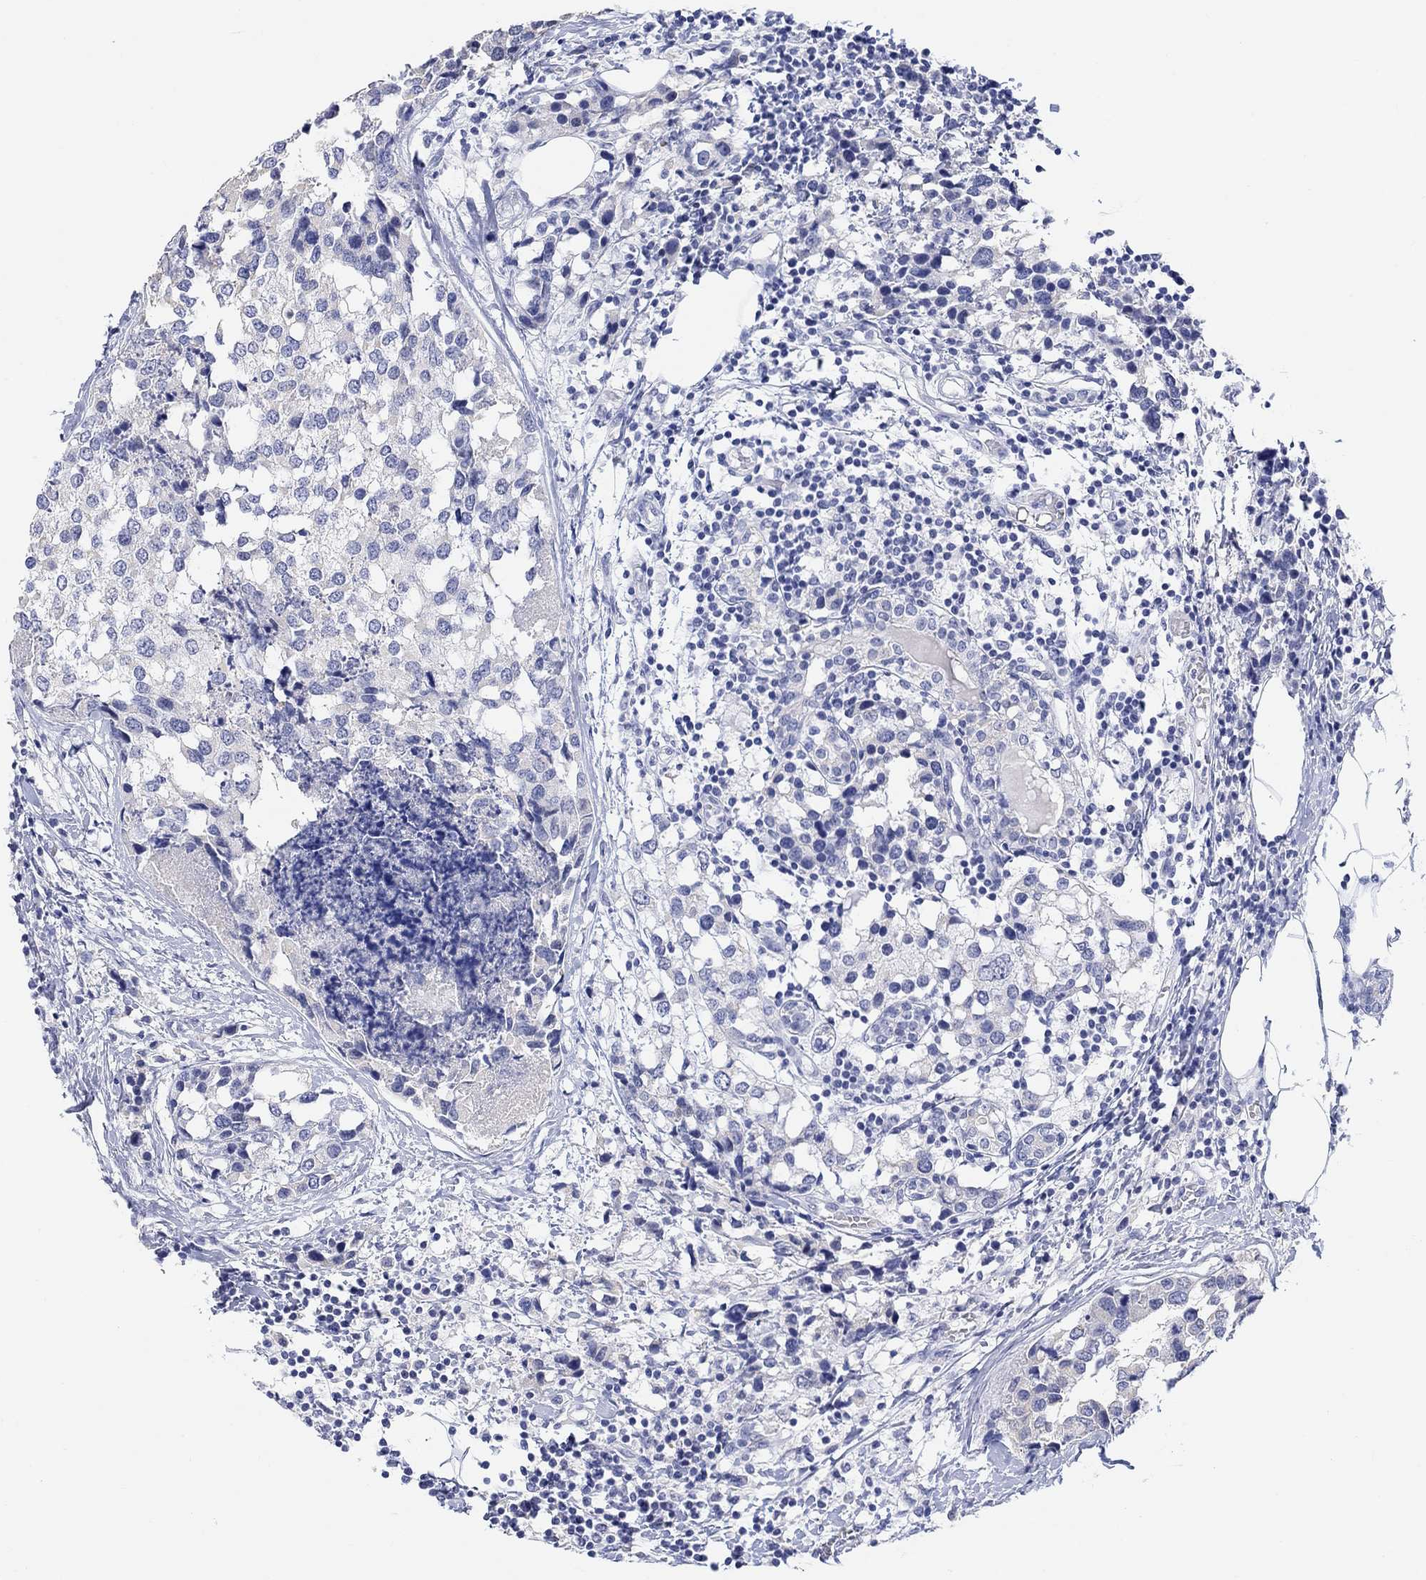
{"staining": {"intensity": "negative", "quantity": "none", "location": "none"}, "tissue": "breast cancer", "cell_type": "Tumor cells", "image_type": "cancer", "snomed": [{"axis": "morphology", "description": "Lobular carcinoma"}, {"axis": "topography", "description": "Breast"}], "caption": "Human lobular carcinoma (breast) stained for a protein using IHC exhibits no staining in tumor cells.", "gene": "TYR", "patient": {"sex": "female", "age": 59}}